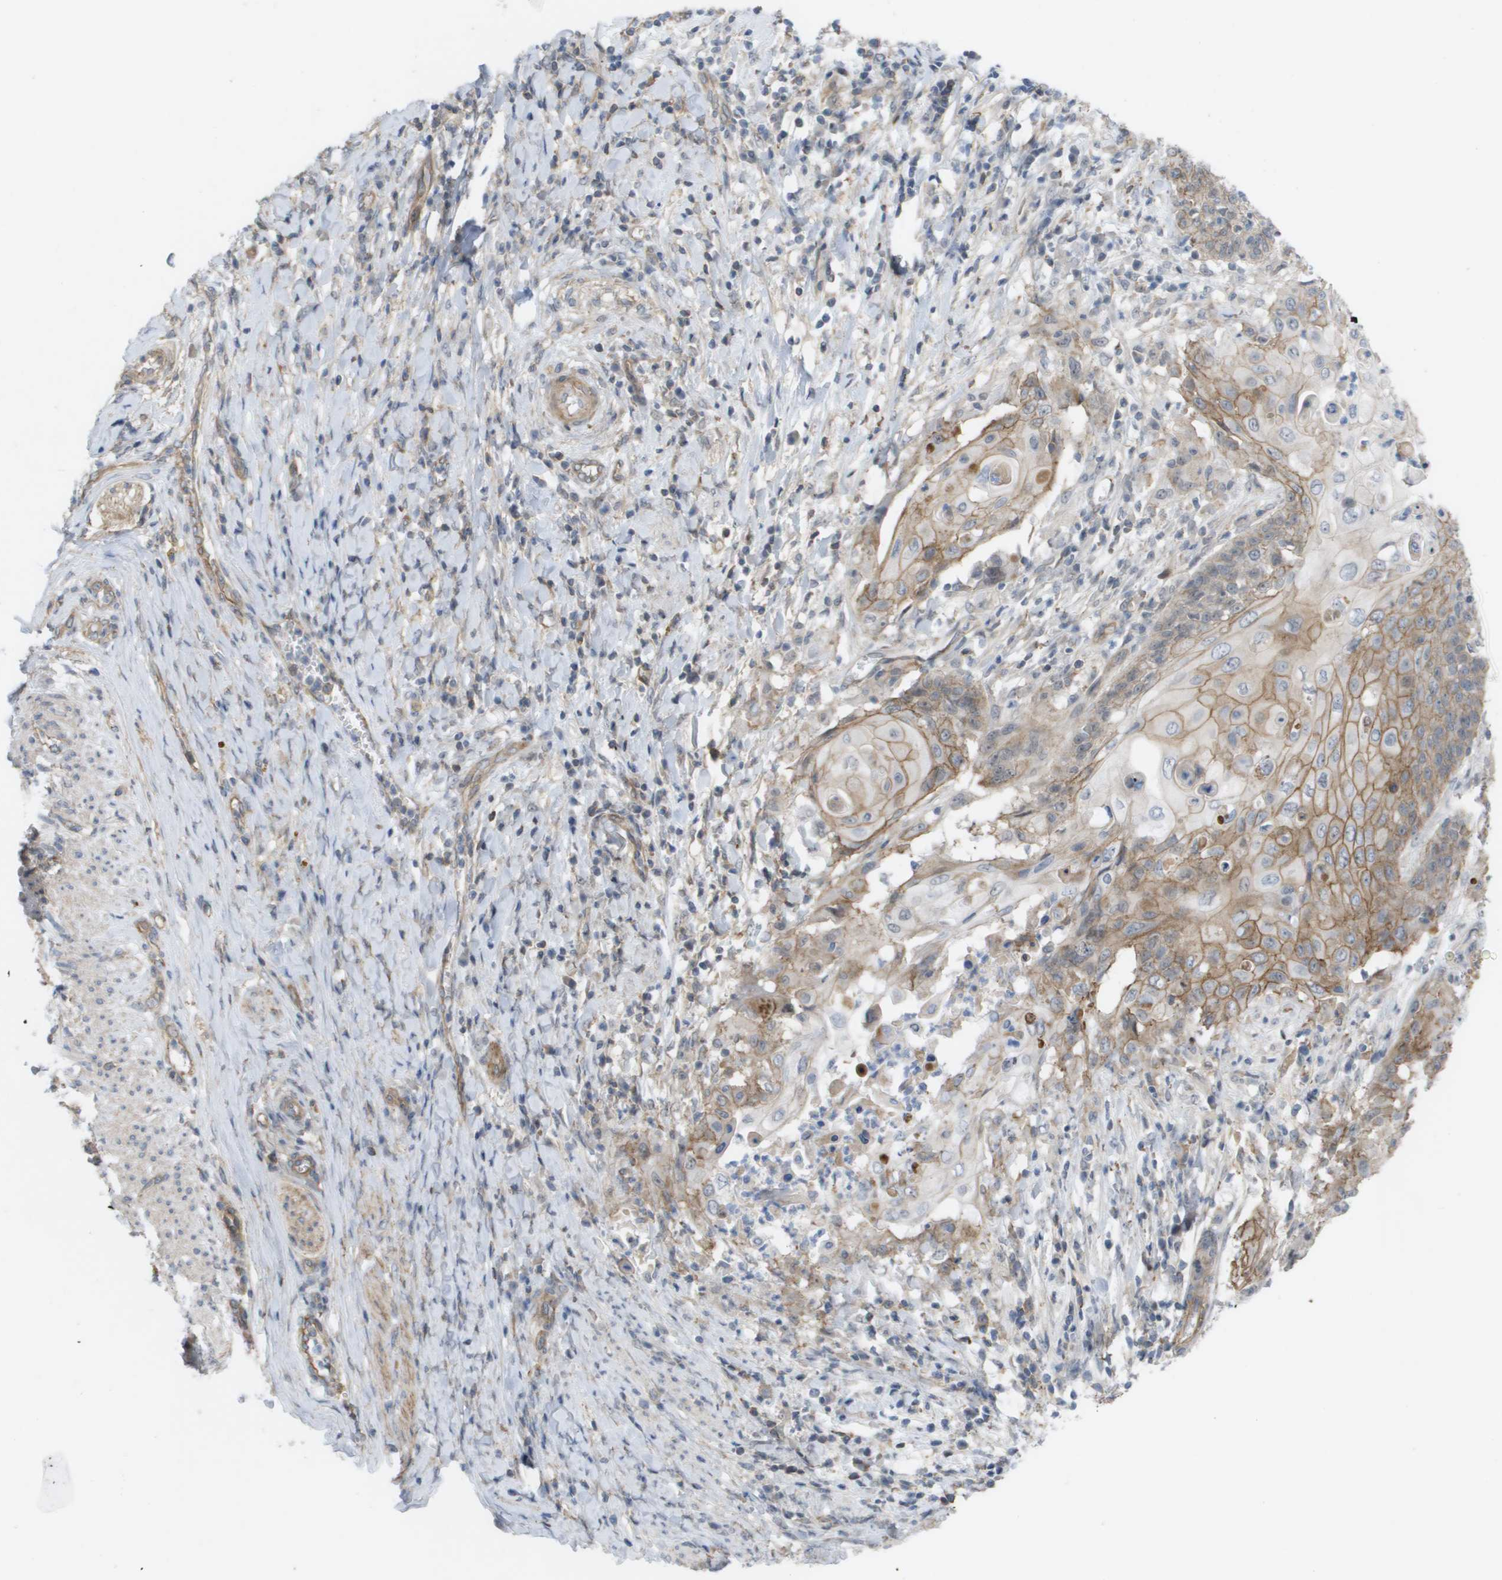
{"staining": {"intensity": "moderate", "quantity": ">75%", "location": "cytoplasmic/membranous"}, "tissue": "cervical cancer", "cell_type": "Tumor cells", "image_type": "cancer", "snomed": [{"axis": "morphology", "description": "Squamous cell carcinoma, NOS"}, {"axis": "topography", "description": "Cervix"}], "caption": "Cervical cancer stained for a protein (brown) shows moderate cytoplasmic/membranous positive positivity in approximately >75% of tumor cells.", "gene": "MTARC2", "patient": {"sex": "female", "age": 39}}